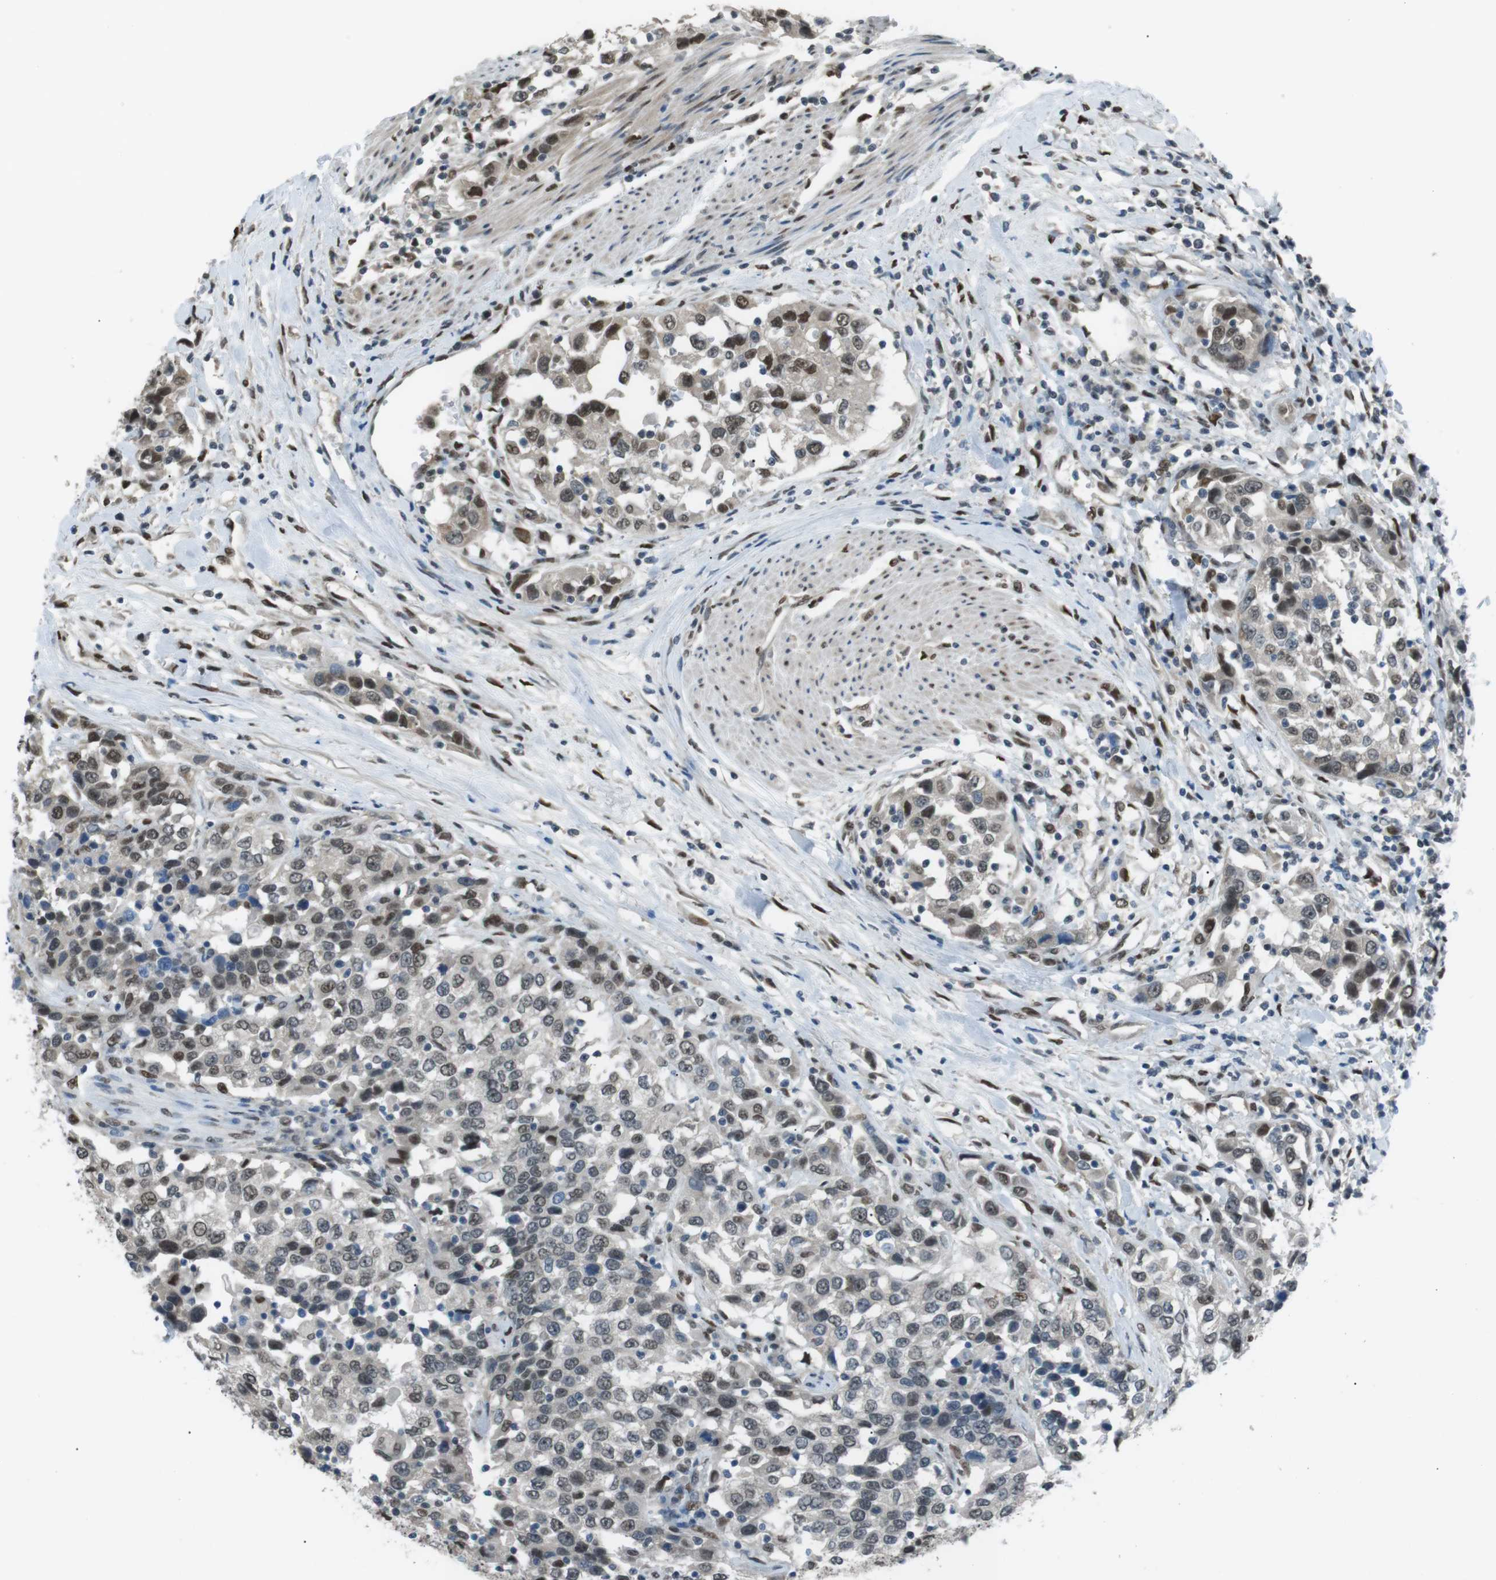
{"staining": {"intensity": "moderate", "quantity": "25%-75%", "location": "nuclear"}, "tissue": "urothelial cancer", "cell_type": "Tumor cells", "image_type": "cancer", "snomed": [{"axis": "morphology", "description": "Urothelial carcinoma, High grade"}, {"axis": "topography", "description": "Urinary bladder"}], "caption": "An immunohistochemistry (IHC) image of tumor tissue is shown. Protein staining in brown shows moderate nuclear positivity in urothelial carcinoma (high-grade) within tumor cells.", "gene": "SRPK2", "patient": {"sex": "female", "age": 80}}